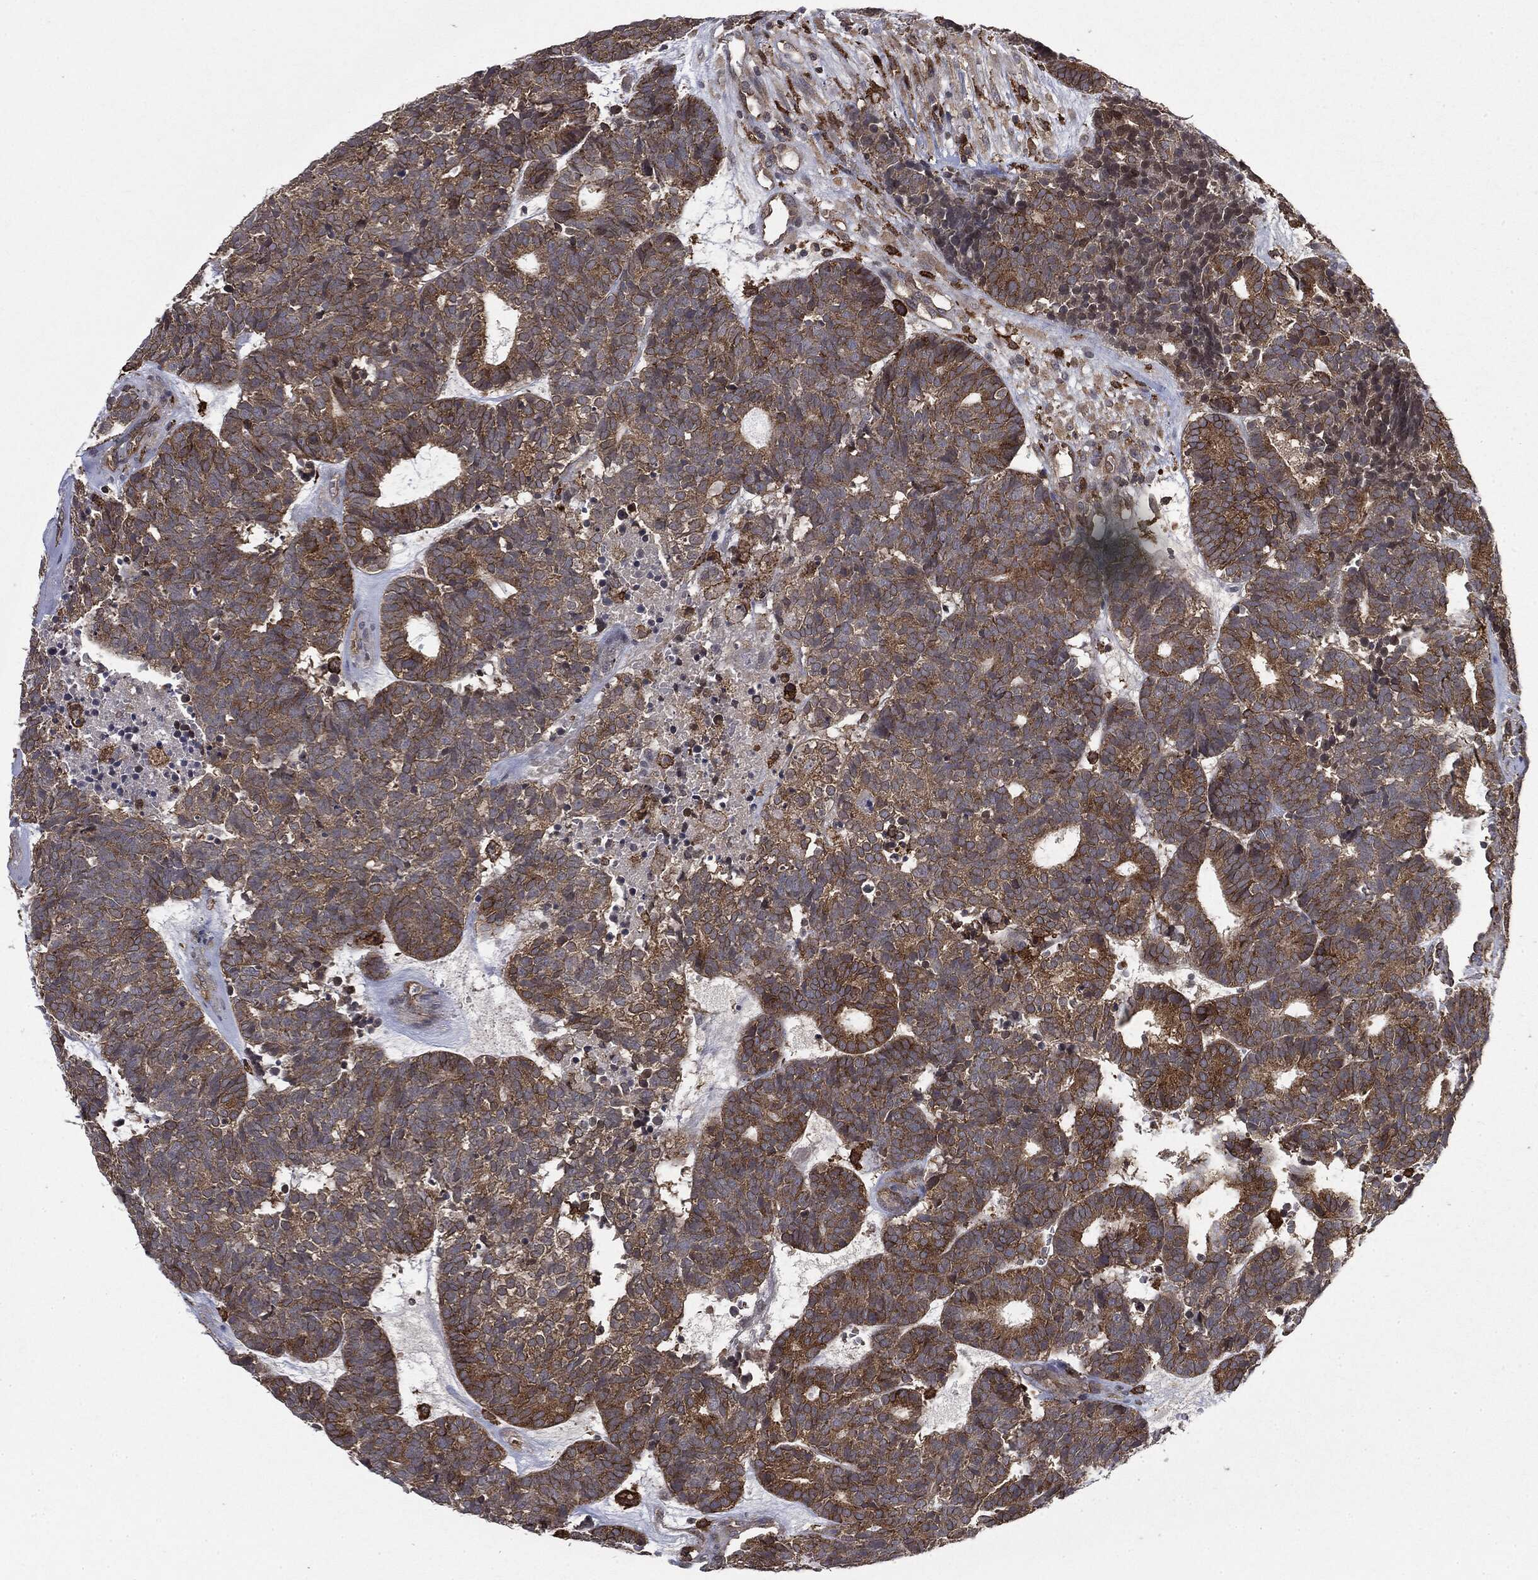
{"staining": {"intensity": "moderate", "quantity": ">75%", "location": "cytoplasmic/membranous"}, "tissue": "head and neck cancer", "cell_type": "Tumor cells", "image_type": "cancer", "snomed": [{"axis": "morphology", "description": "Adenocarcinoma, NOS"}, {"axis": "topography", "description": "Head-Neck"}], "caption": "This is an image of immunohistochemistry (IHC) staining of adenocarcinoma (head and neck), which shows moderate staining in the cytoplasmic/membranous of tumor cells.", "gene": "SNX5", "patient": {"sex": "female", "age": 81}}